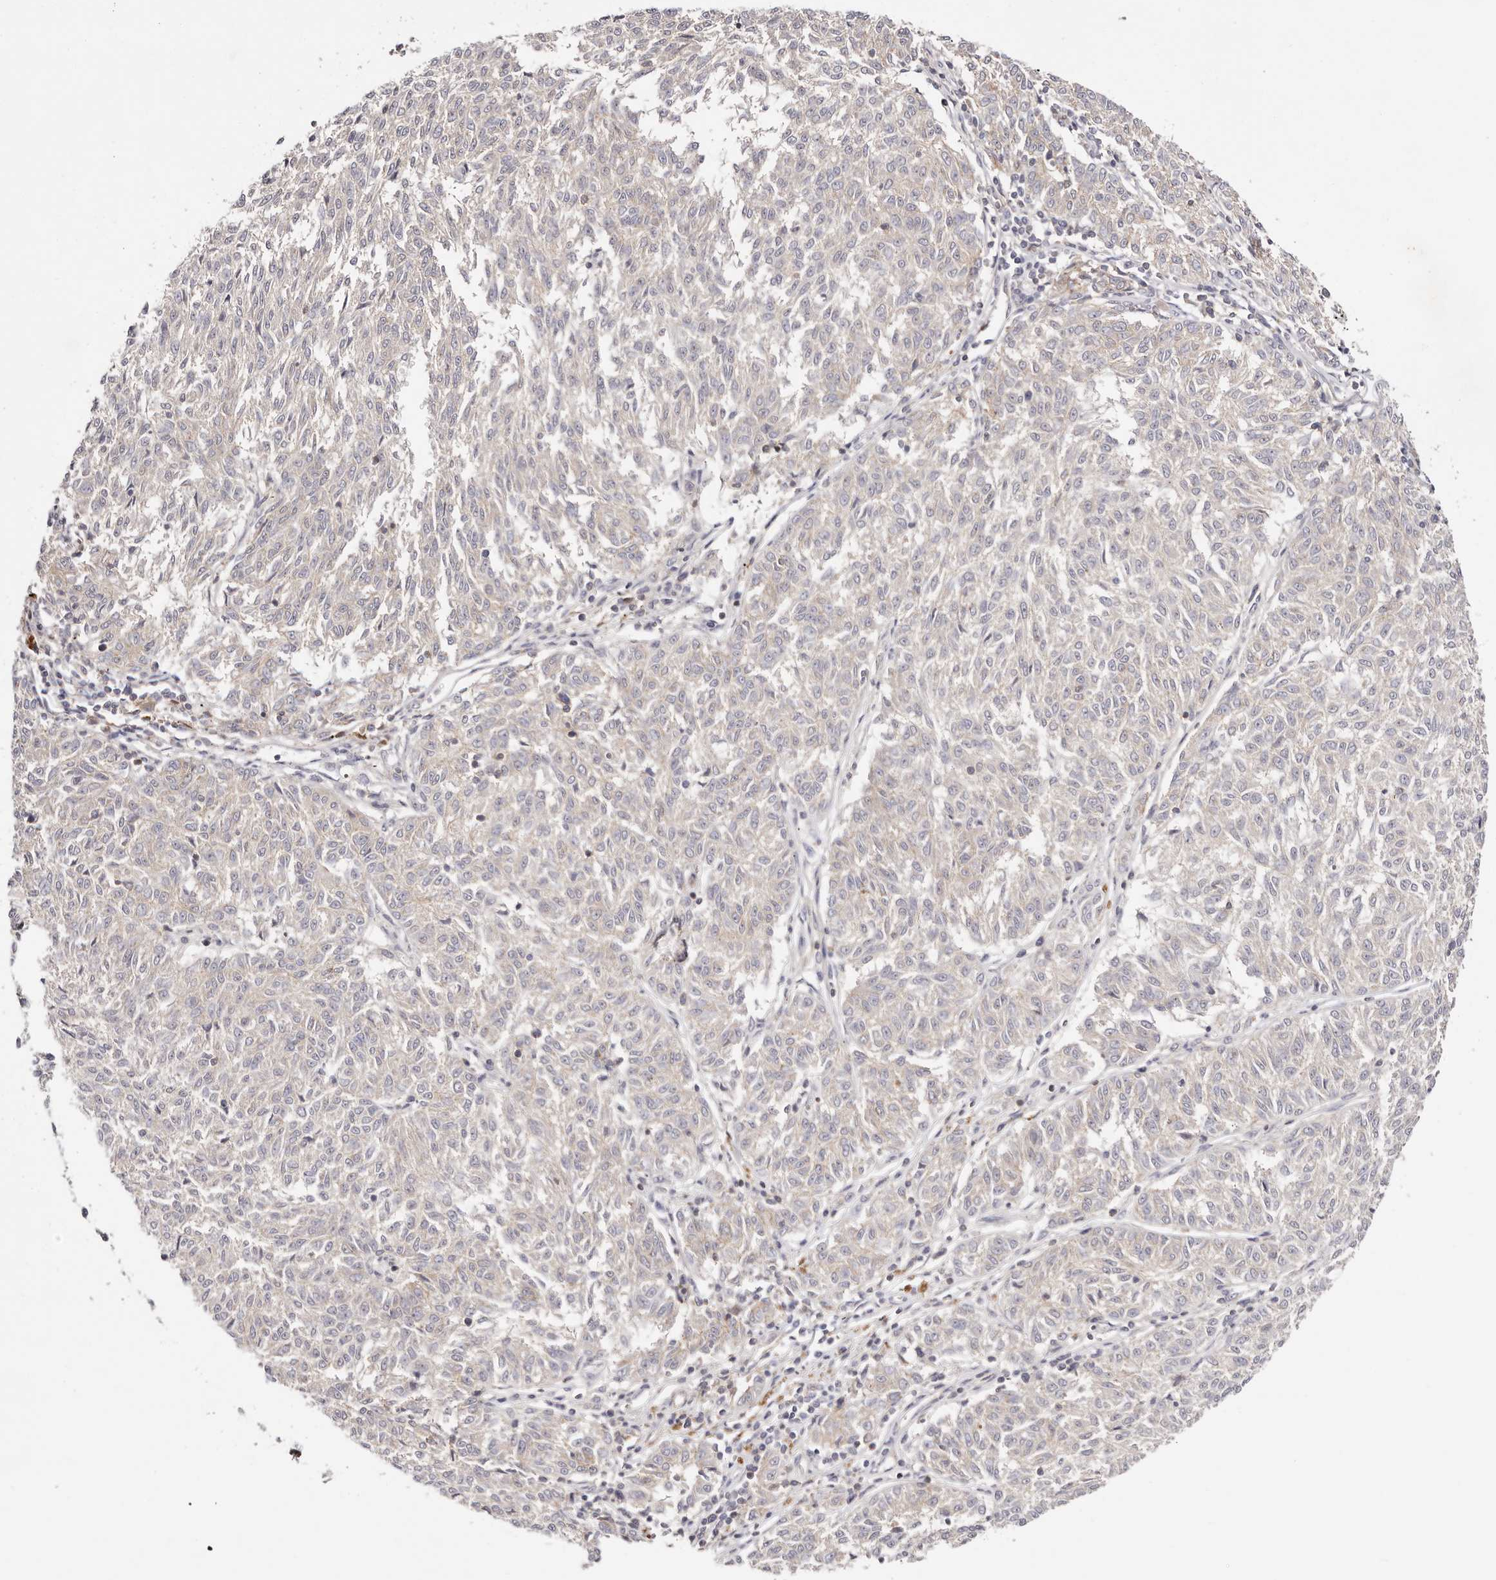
{"staining": {"intensity": "negative", "quantity": "none", "location": "none"}, "tissue": "melanoma", "cell_type": "Tumor cells", "image_type": "cancer", "snomed": [{"axis": "morphology", "description": "Malignant melanoma, NOS"}, {"axis": "topography", "description": "Skin"}], "caption": "Immunohistochemistry (IHC) image of neoplastic tissue: malignant melanoma stained with DAB (3,3'-diaminobenzidine) reveals no significant protein expression in tumor cells.", "gene": "SLC35B2", "patient": {"sex": "female", "age": 72}}